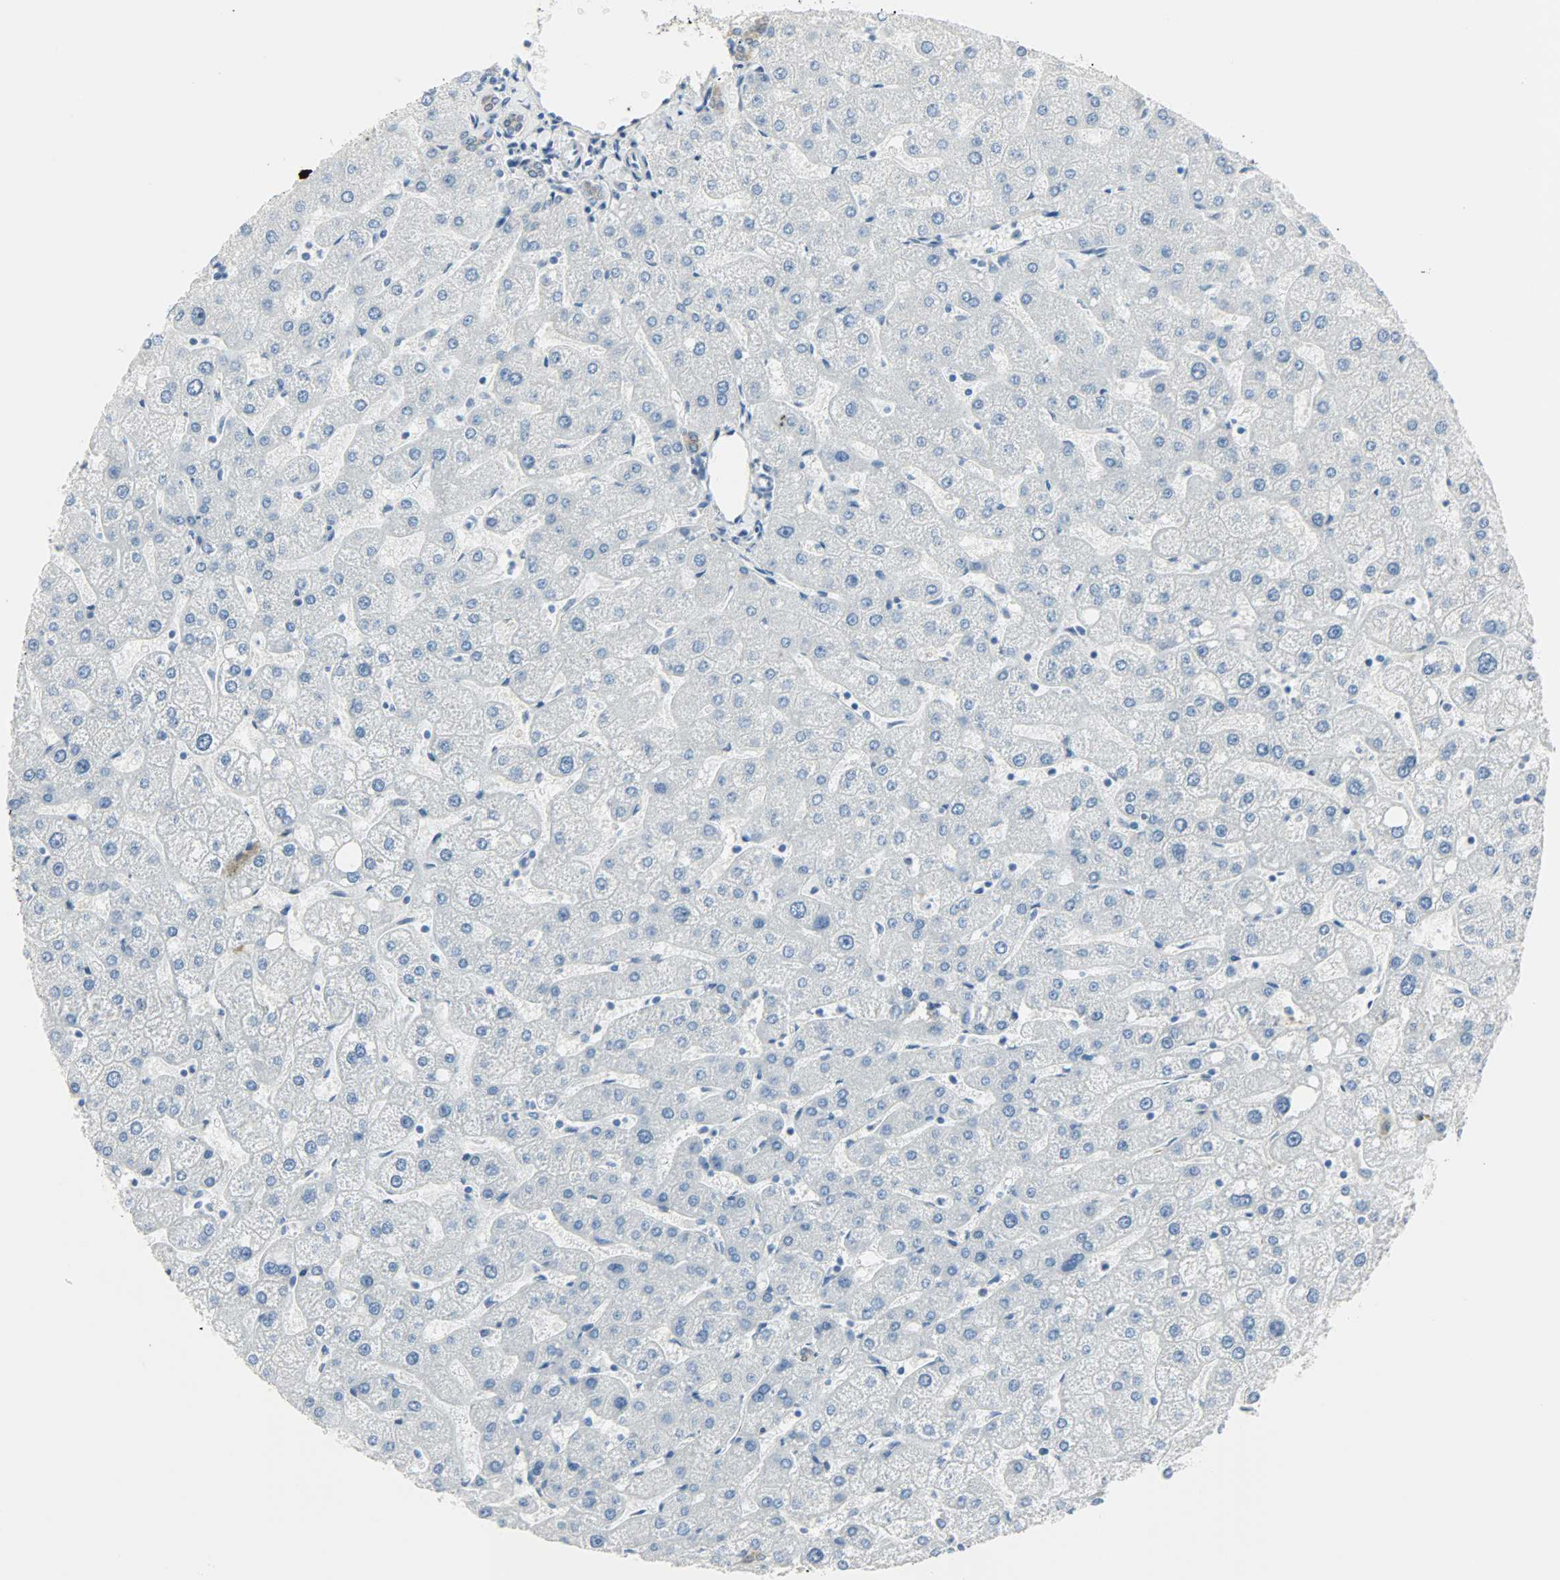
{"staining": {"intensity": "moderate", "quantity": ">75%", "location": "cytoplasmic/membranous"}, "tissue": "liver", "cell_type": "Cholangiocytes", "image_type": "normal", "snomed": [{"axis": "morphology", "description": "Normal tissue, NOS"}, {"axis": "topography", "description": "Liver"}], "caption": "A high-resolution histopathology image shows immunohistochemistry staining of normal liver, which demonstrates moderate cytoplasmic/membranous staining in approximately >75% of cholangiocytes. Ihc stains the protein in brown and the nuclei are stained blue.", "gene": "PKD2", "patient": {"sex": "male", "age": 67}}